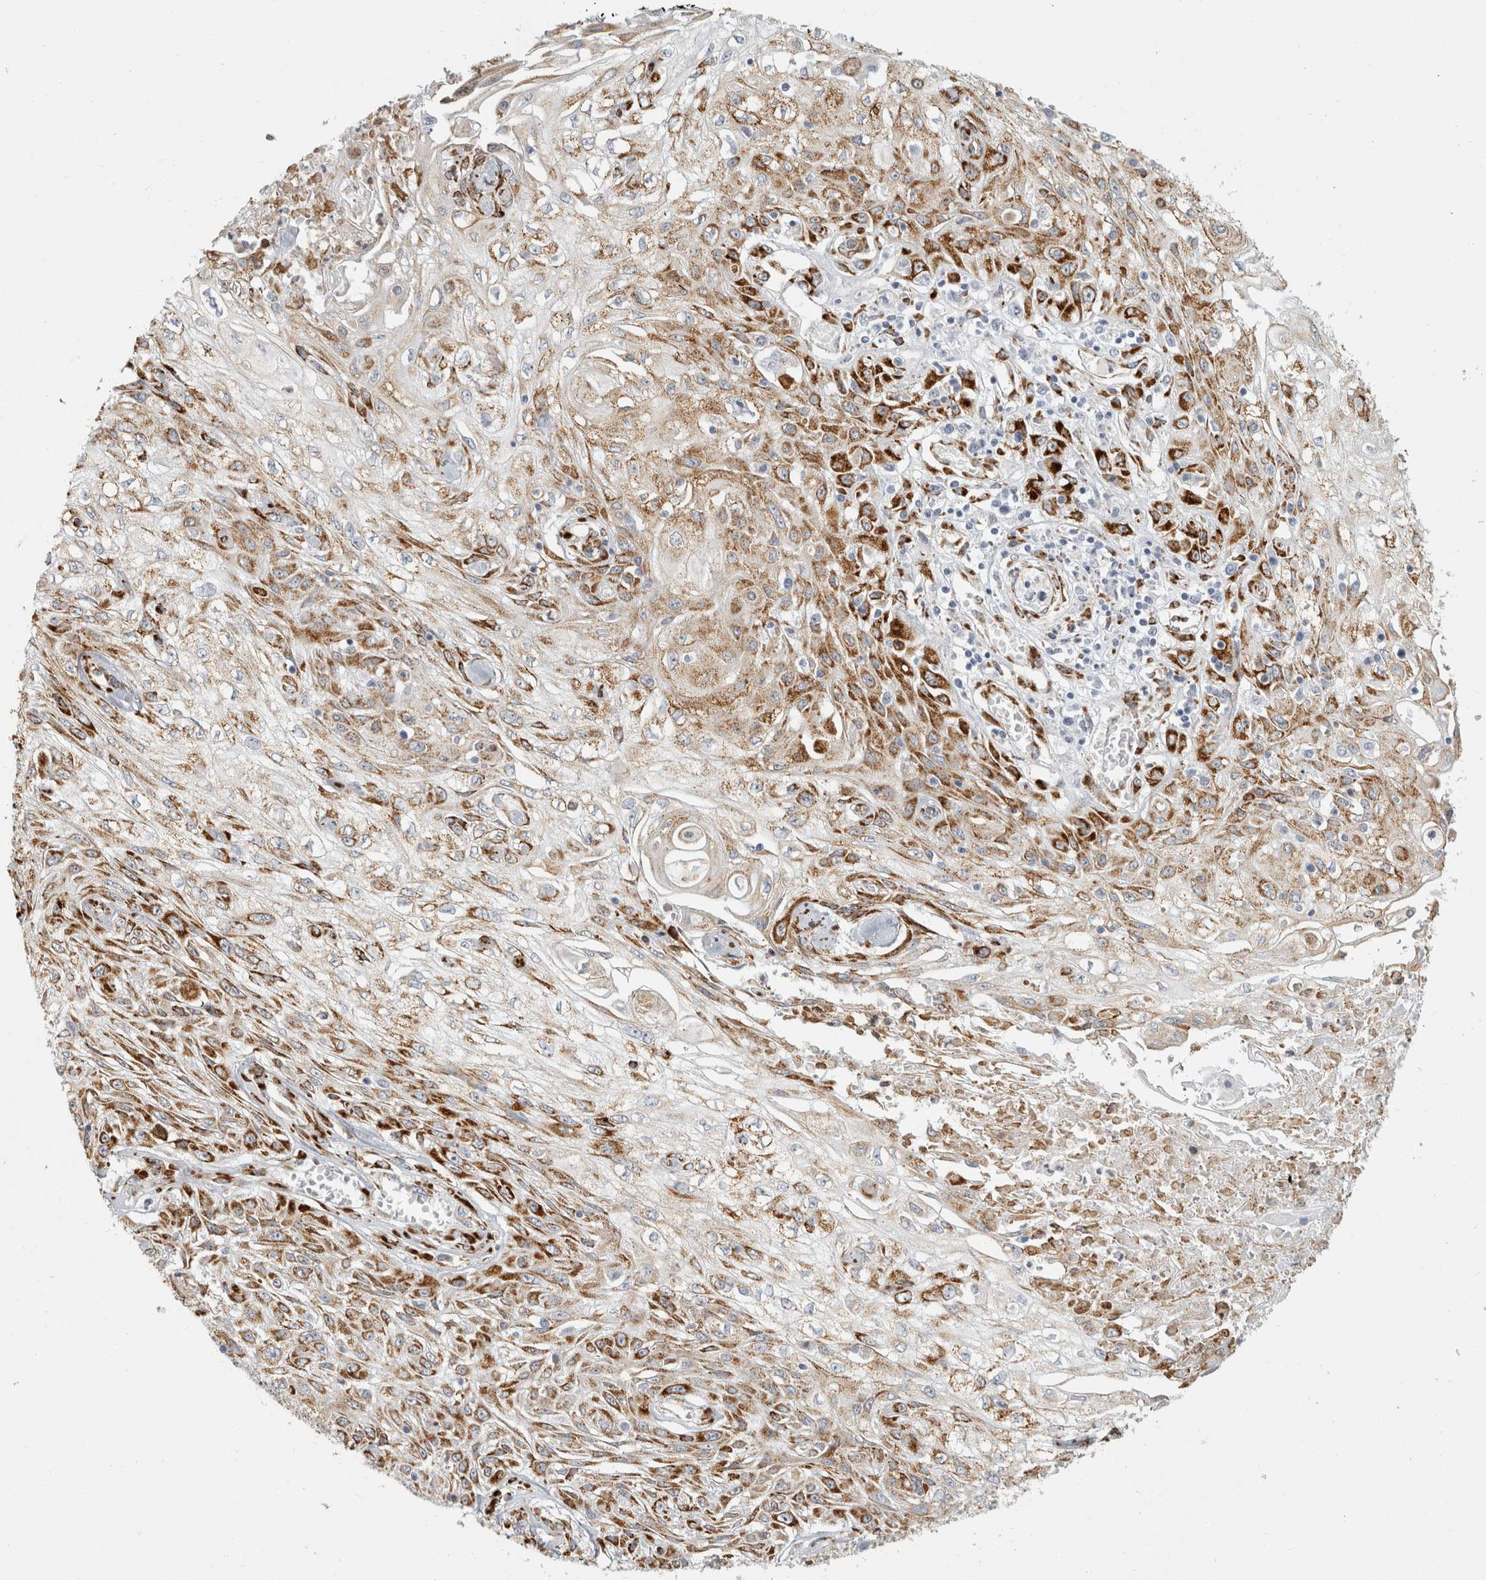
{"staining": {"intensity": "strong", "quantity": "25%-75%", "location": "cytoplasmic/membranous"}, "tissue": "skin cancer", "cell_type": "Tumor cells", "image_type": "cancer", "snomed": [{"axis": "morphology", "description": "Squamous cell carcinoma, NOS"}, {"axis": "morphology", "description": "Squamous cell carcinoma, metastatic, NOS"}, {"axis": "topography", "description": "Skin"}, {"axis": "topography", "description": "Lymph node"}], "caption": "Protein expression analysis of human skin cancer reveals strong cytoplasmic/membranous staining in approximately 25%-75% of tumor cells.", "gene": "OSTN", "patient": {"sex": "male", "age": 75}}